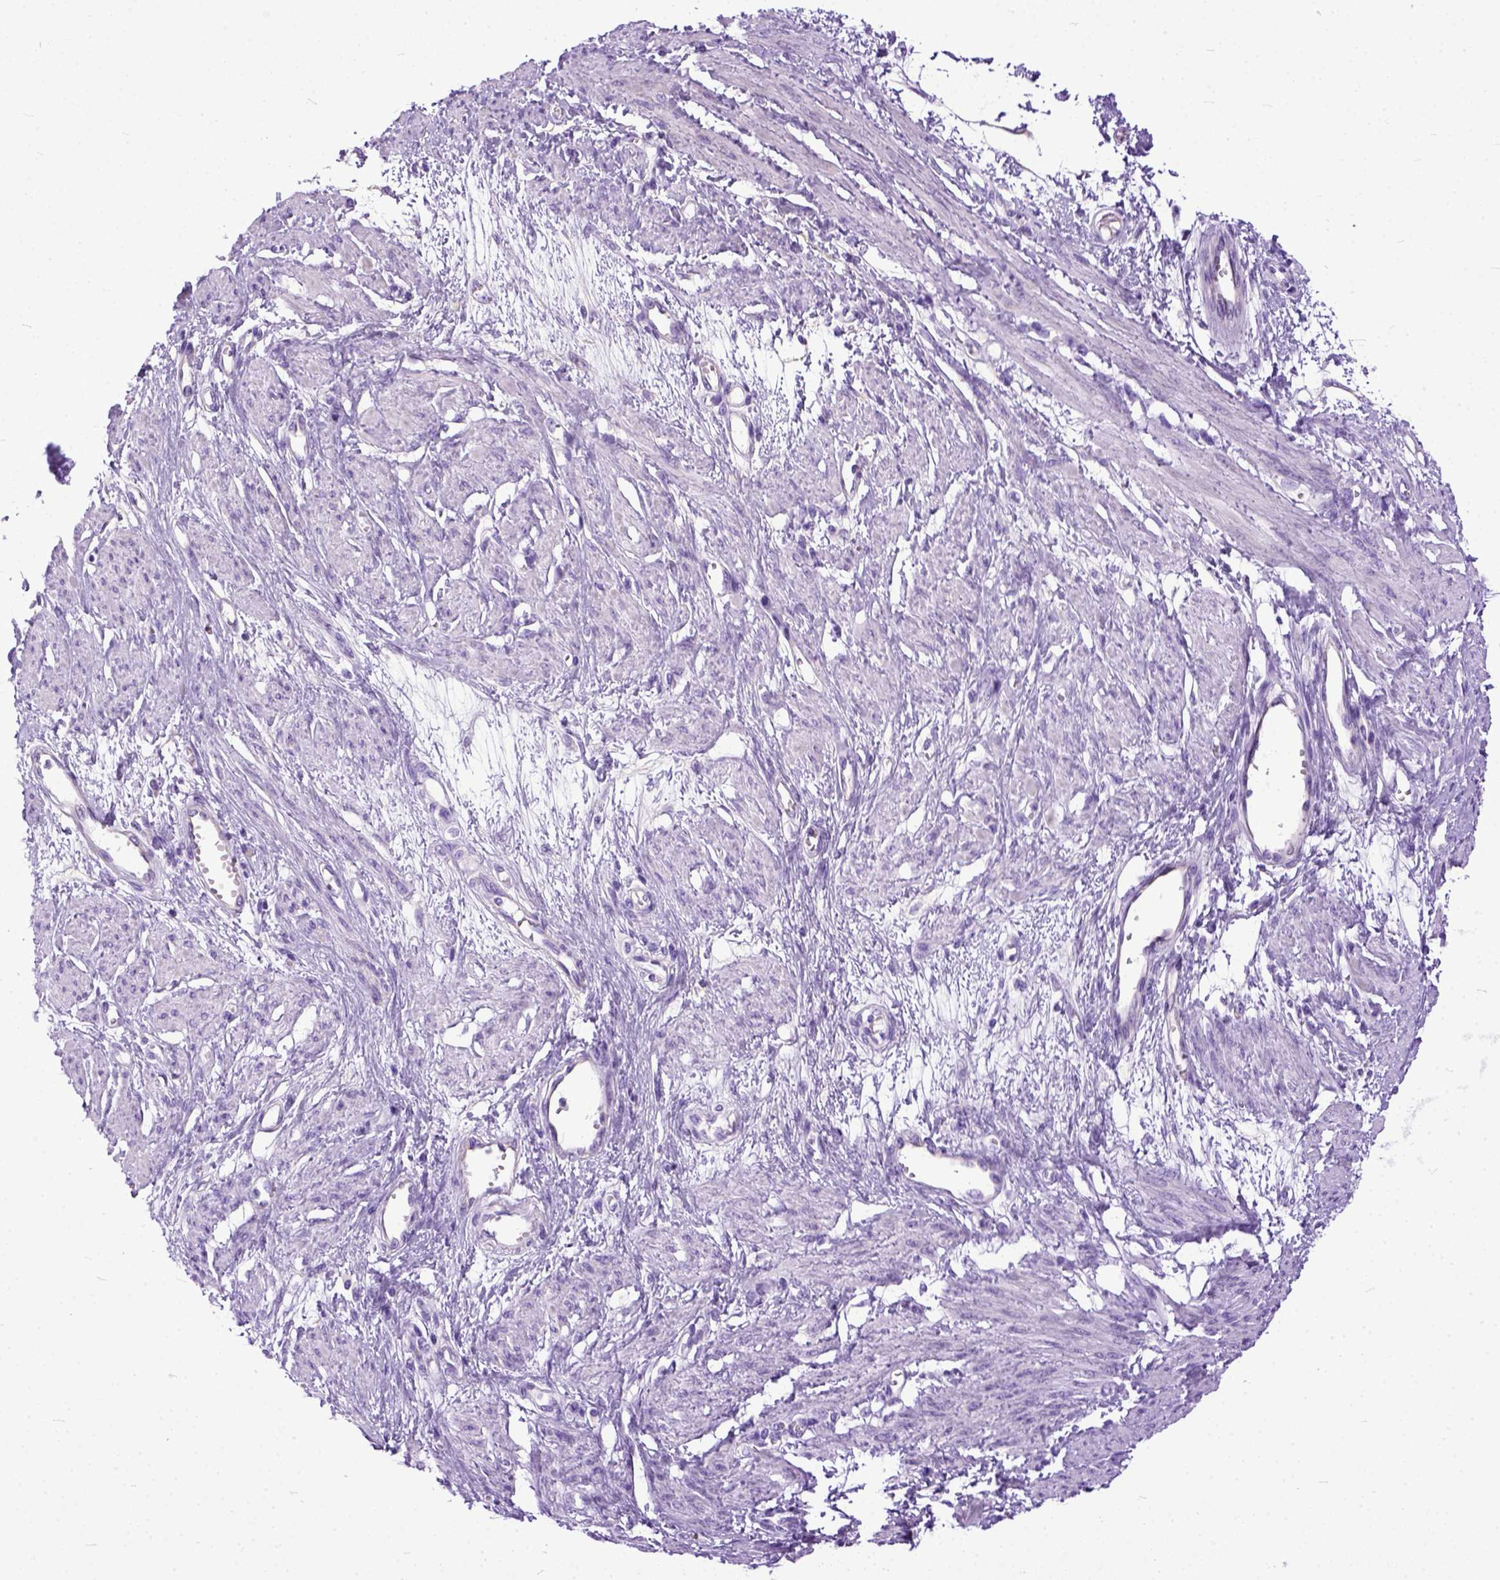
{"staining": {"intensity": "negative", "quantity": "none", "location": "none"}, "tissue": "smooth muscle", "cell_type": "Smooth muscle cells", "image_type": "normal", "snomed": [{"axis": "morphology", "description": "Normal tissue, NOS"}, {"axis": "topography", "description": "Smooth muscle"}, {"axis": "topography", "description": "Uterus"}], "caption": "This image is of normal smooth muscle stained with immunohistochemistry (IHC) to label a protein in brown with the nuclei are counter-stained blue. There is no staining in smooth muscle cells.", "gene": "PPL", "patient": {"sex": "female", "age": 39}}